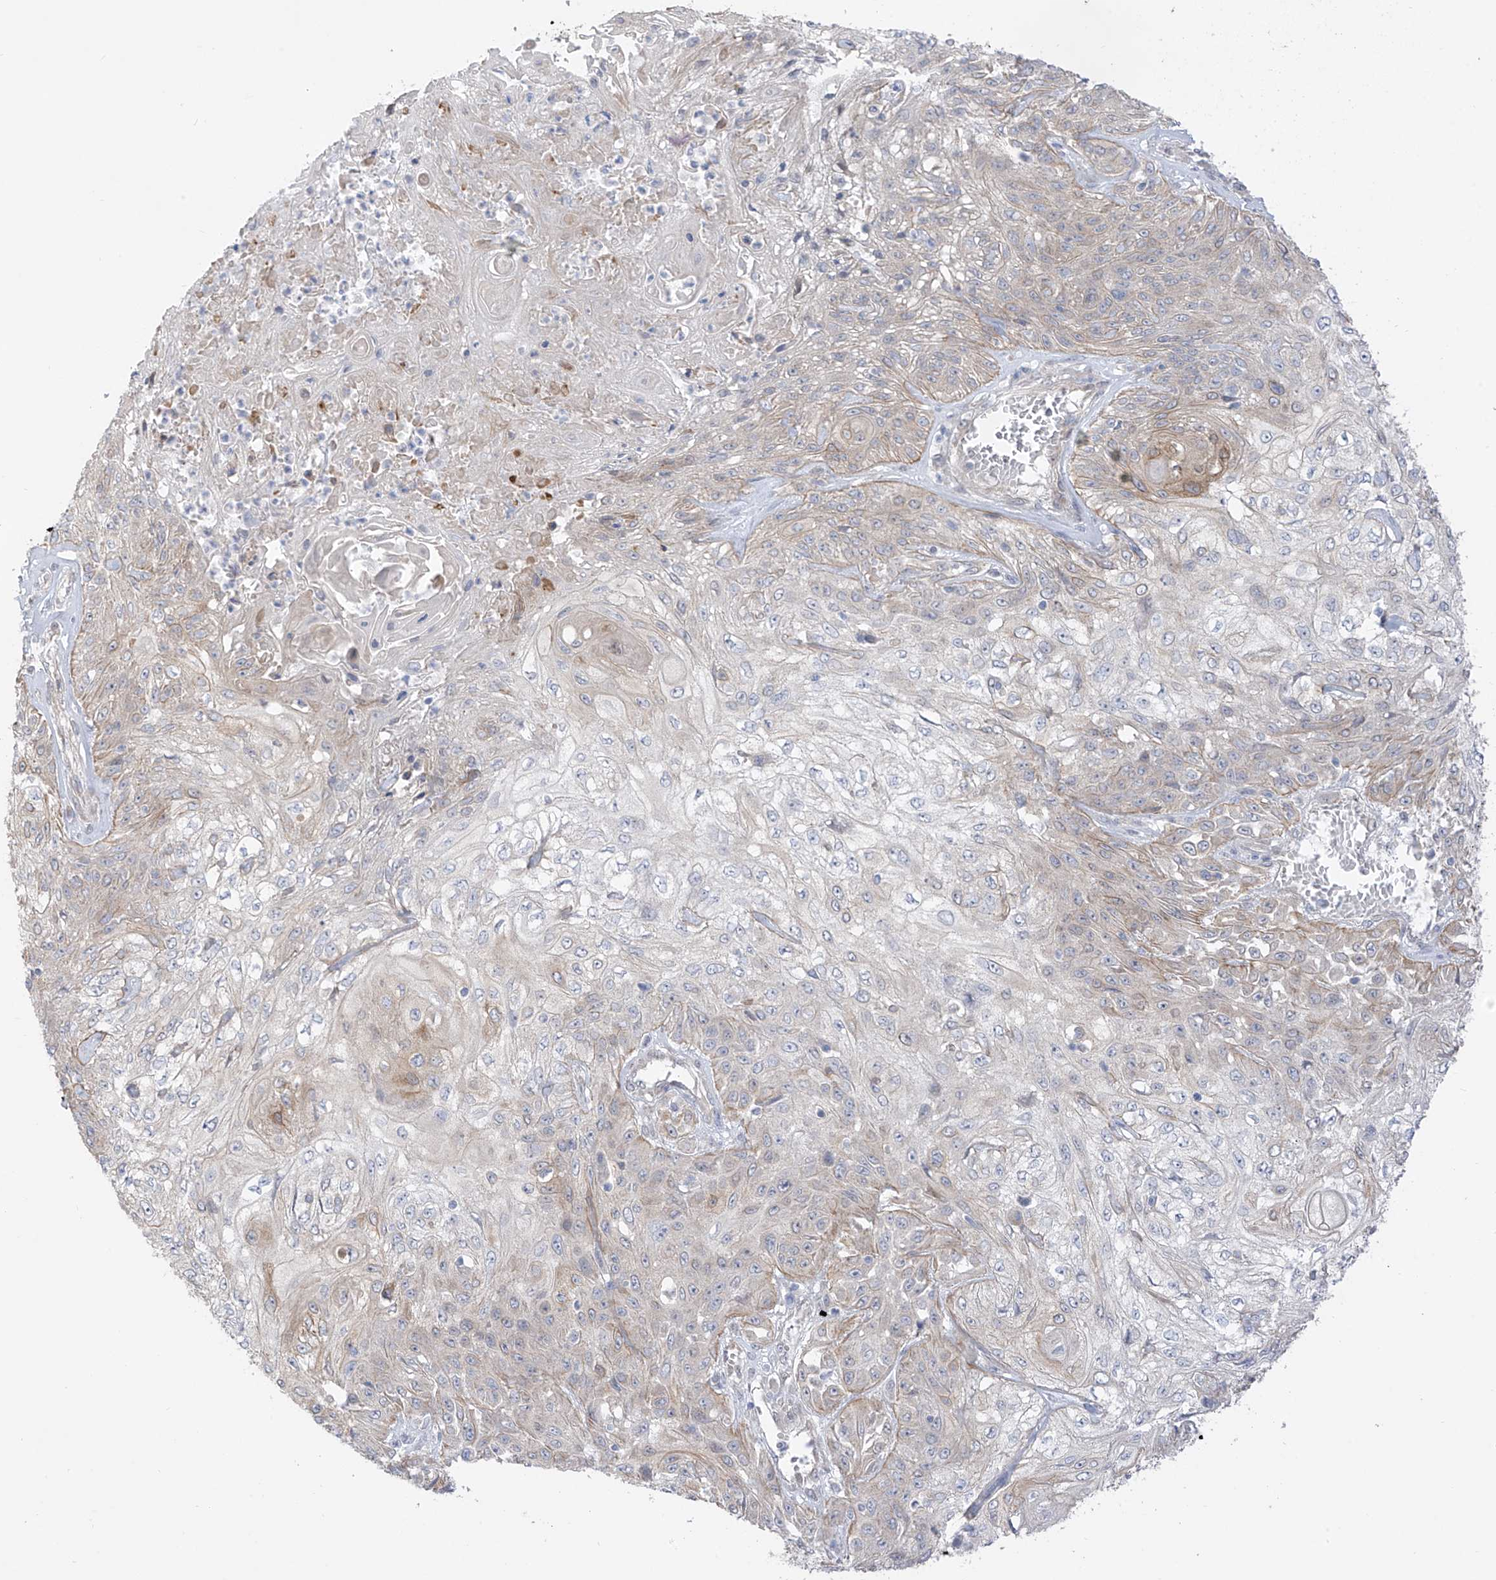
{"staining": {"intensity": "negative", "quantity": "none", "location": "none"}, "tissue": "skin cancer", "cell_type": "Tumor cells", "image_type": "cancer", "snomed": [{"axis": "morphology", "description": "Squamous cell carcinoma, NOS"}, {"axis": "morphology", "description": "Squamous cell carcinoma, metastatic, NOS"}, {"axis": "topography", "description": "Skin"}, {"axis": "topography", "description": "Lymph node"}], "caption": "The image shows no significant staining in tumor cells of skin cancer (squamous cell carcinoma).", "gene": "EIPR1", "patient": {"sex": "male", "age": 75}}